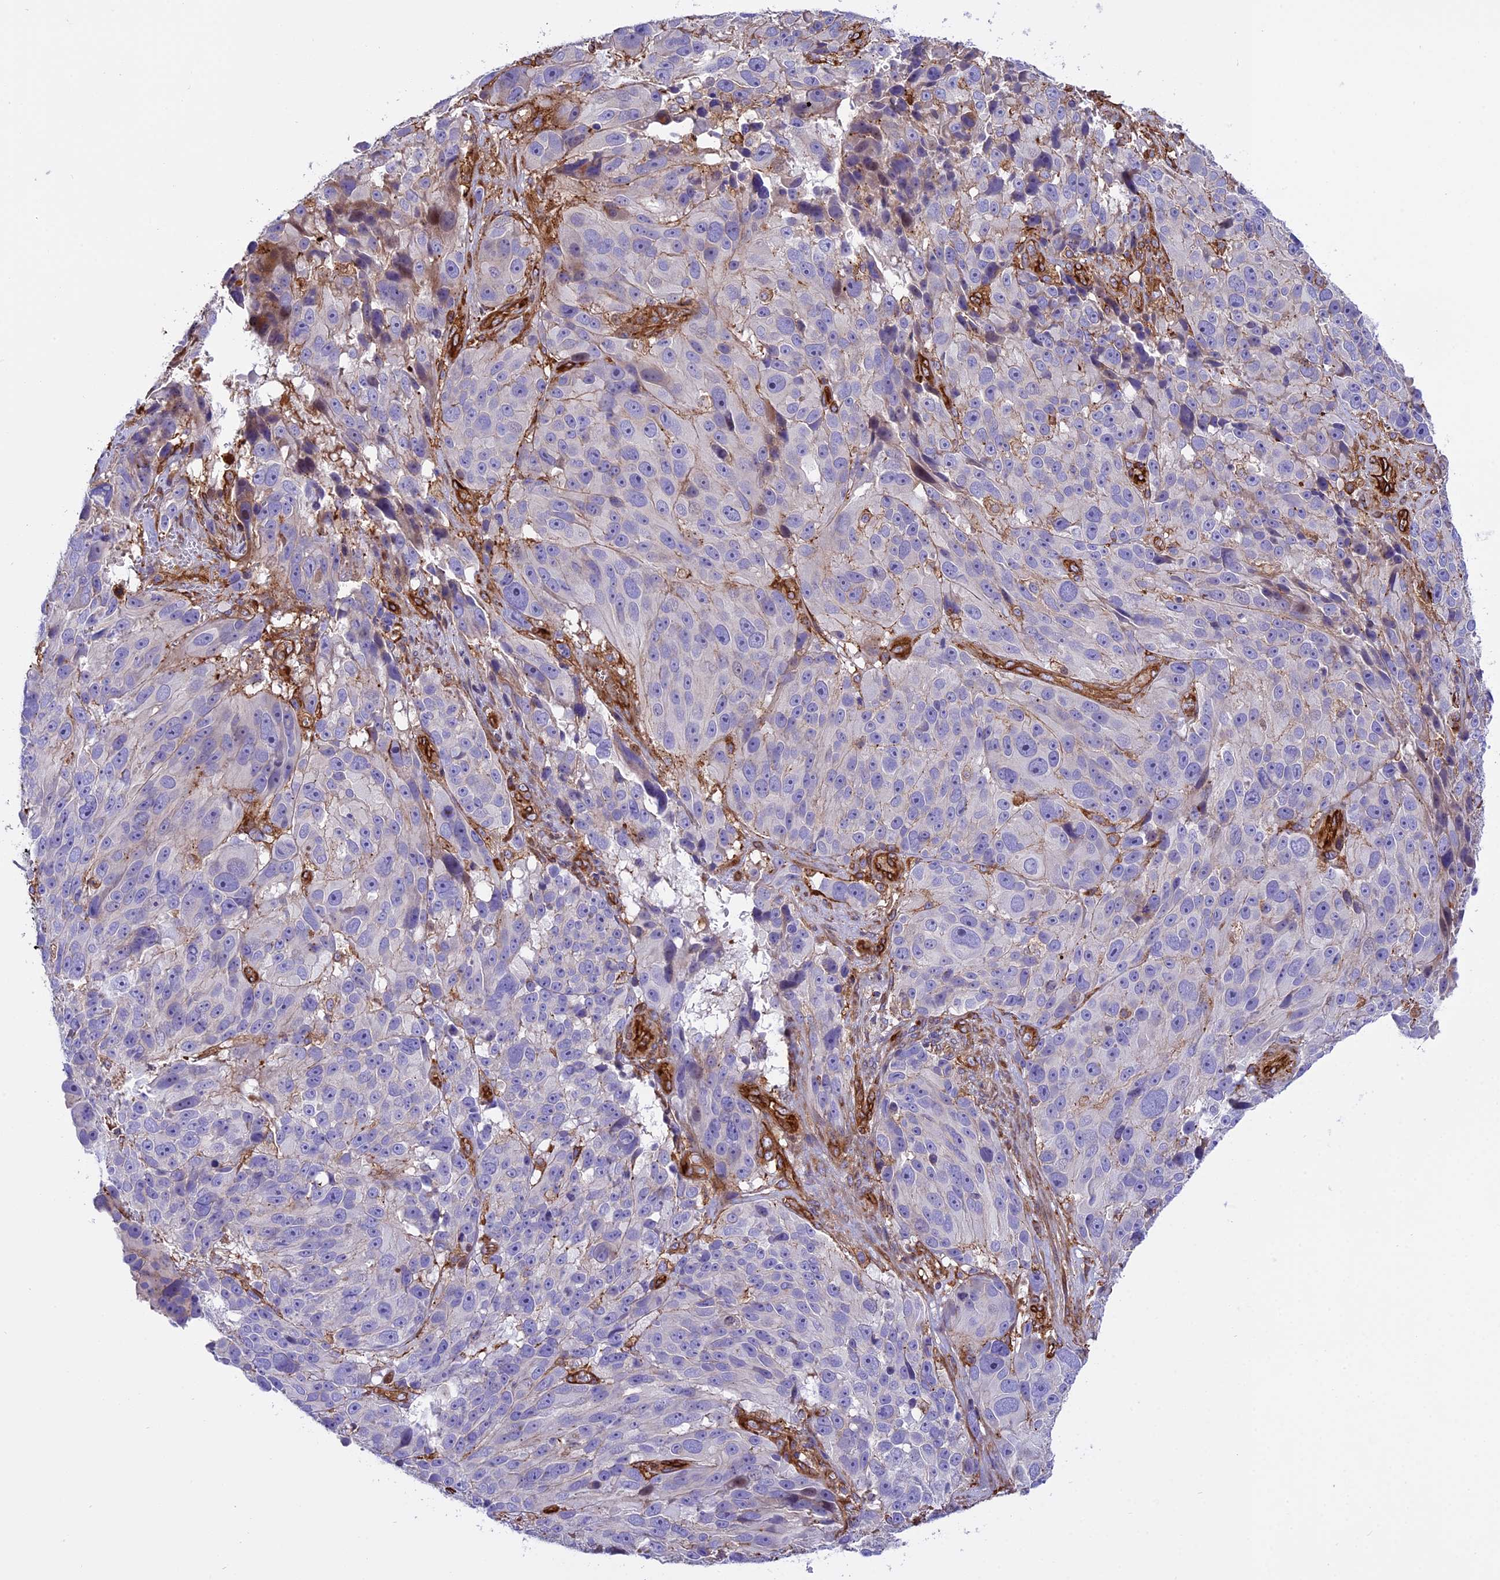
{"staining": {"intensity": "negative", "quantity": "none", "location": "none"}, "tissue": "melanoma", "cell_type": "Tumor cells", "image_type": "cancer", "snomed": [{"axis": "morphology", "description": "Malignant melanoma, NOS"}, {"axis": "topography", "description": "Skin"}], "caption": "An image of human melanoma is negative for staining in tumor cells.", "gene": "CD99L2", "patient": {"sex": "male", "age": 84}}